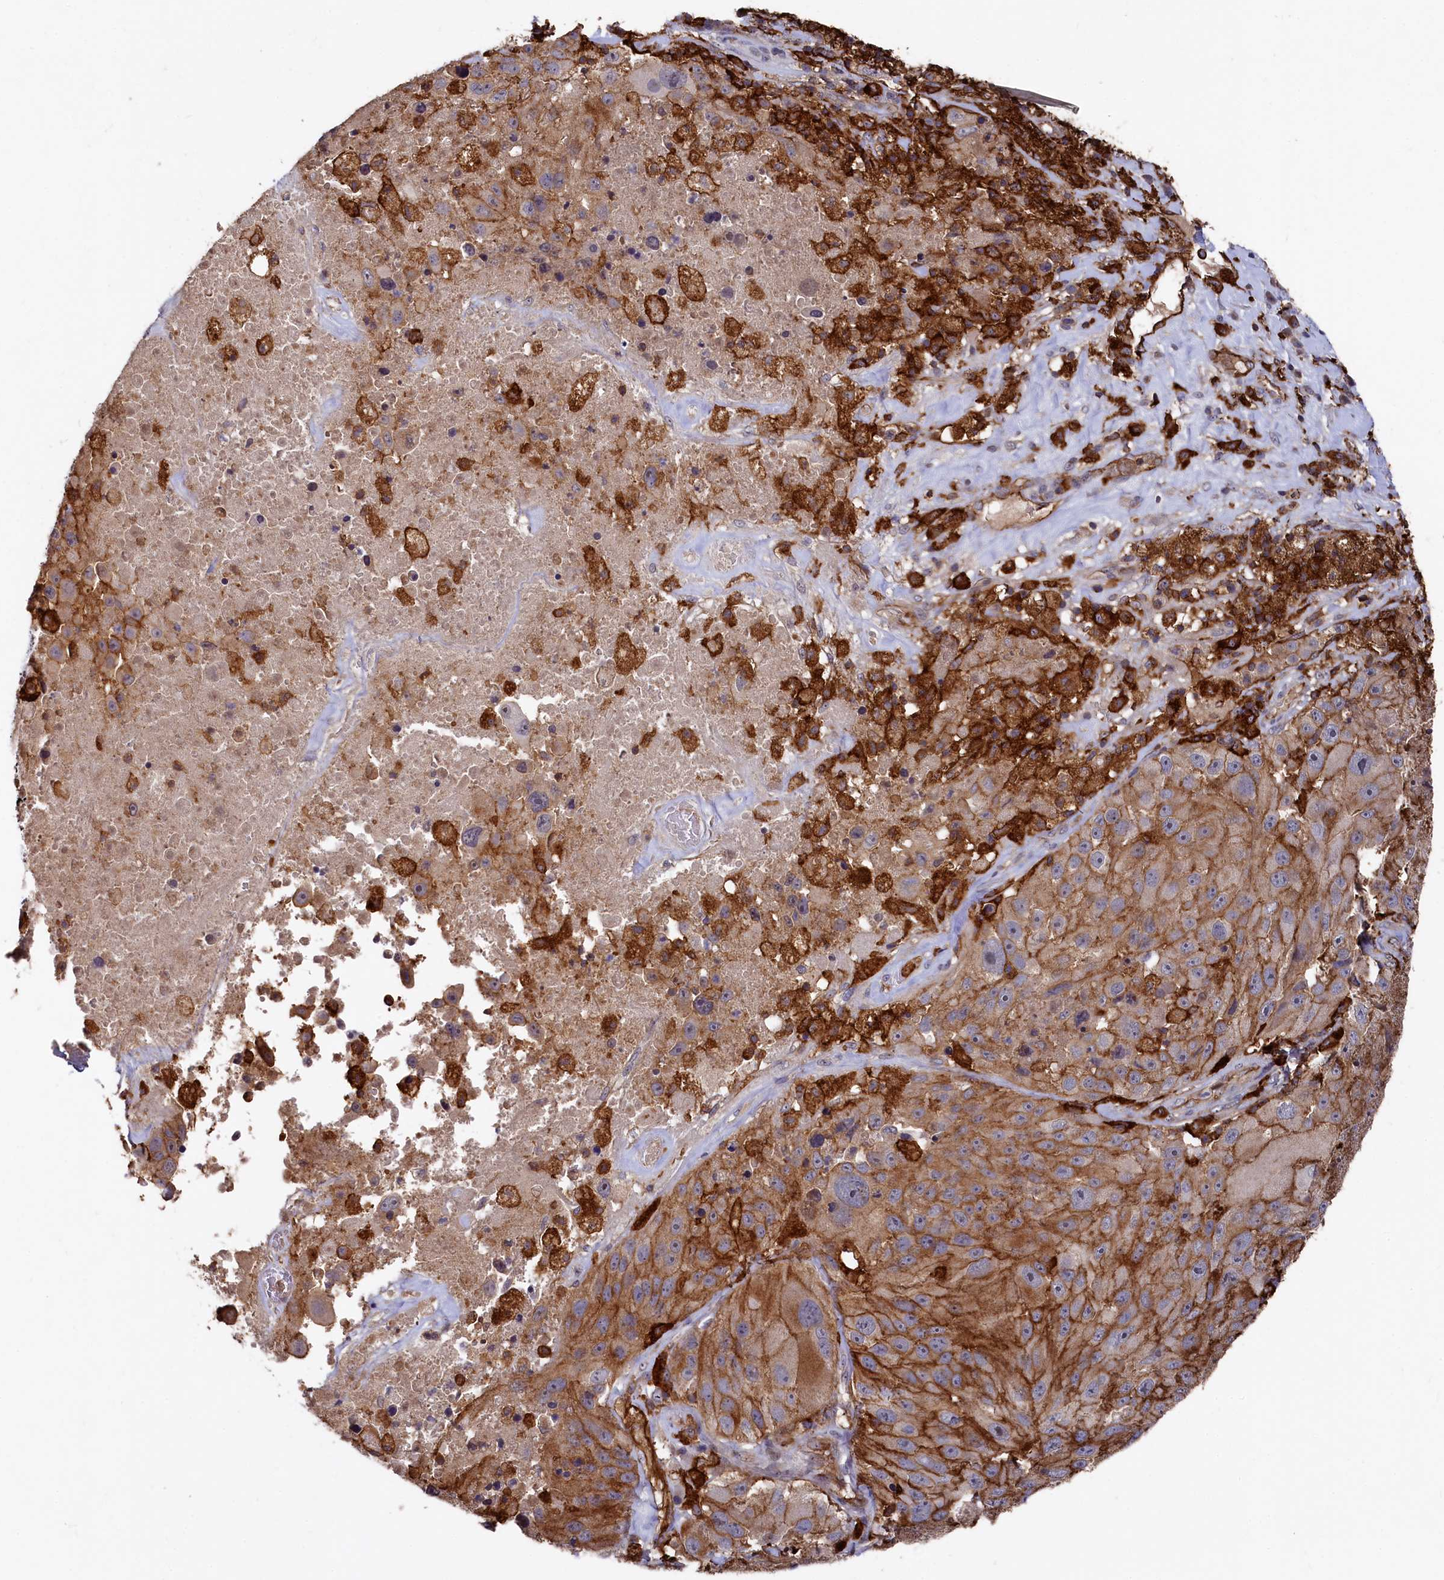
{"staining": {"intensity": "moderate", "quantity": ">75%", "location": "cytoplasmic/membranous"}, "tissue": "melanoma", "cell_type": "Tumor cells", "image_type": "cancer", "snomed": [{"axis": "morphology", "description": "Malignant melanoma, Metastatic site"}, {"axis": "topography", "description": "Lymph node"}], "caption": "Protein analysis of malignant melanoma (metastatic site) tissue displays moderate cytoplasmic/membranous positivity in about >75% of tumor cells. (DAB = brown stain, brightfield microscopy at high magnification).", "gene": "PLEKHO2", "patient": {"sex": "male", "age": 62}}